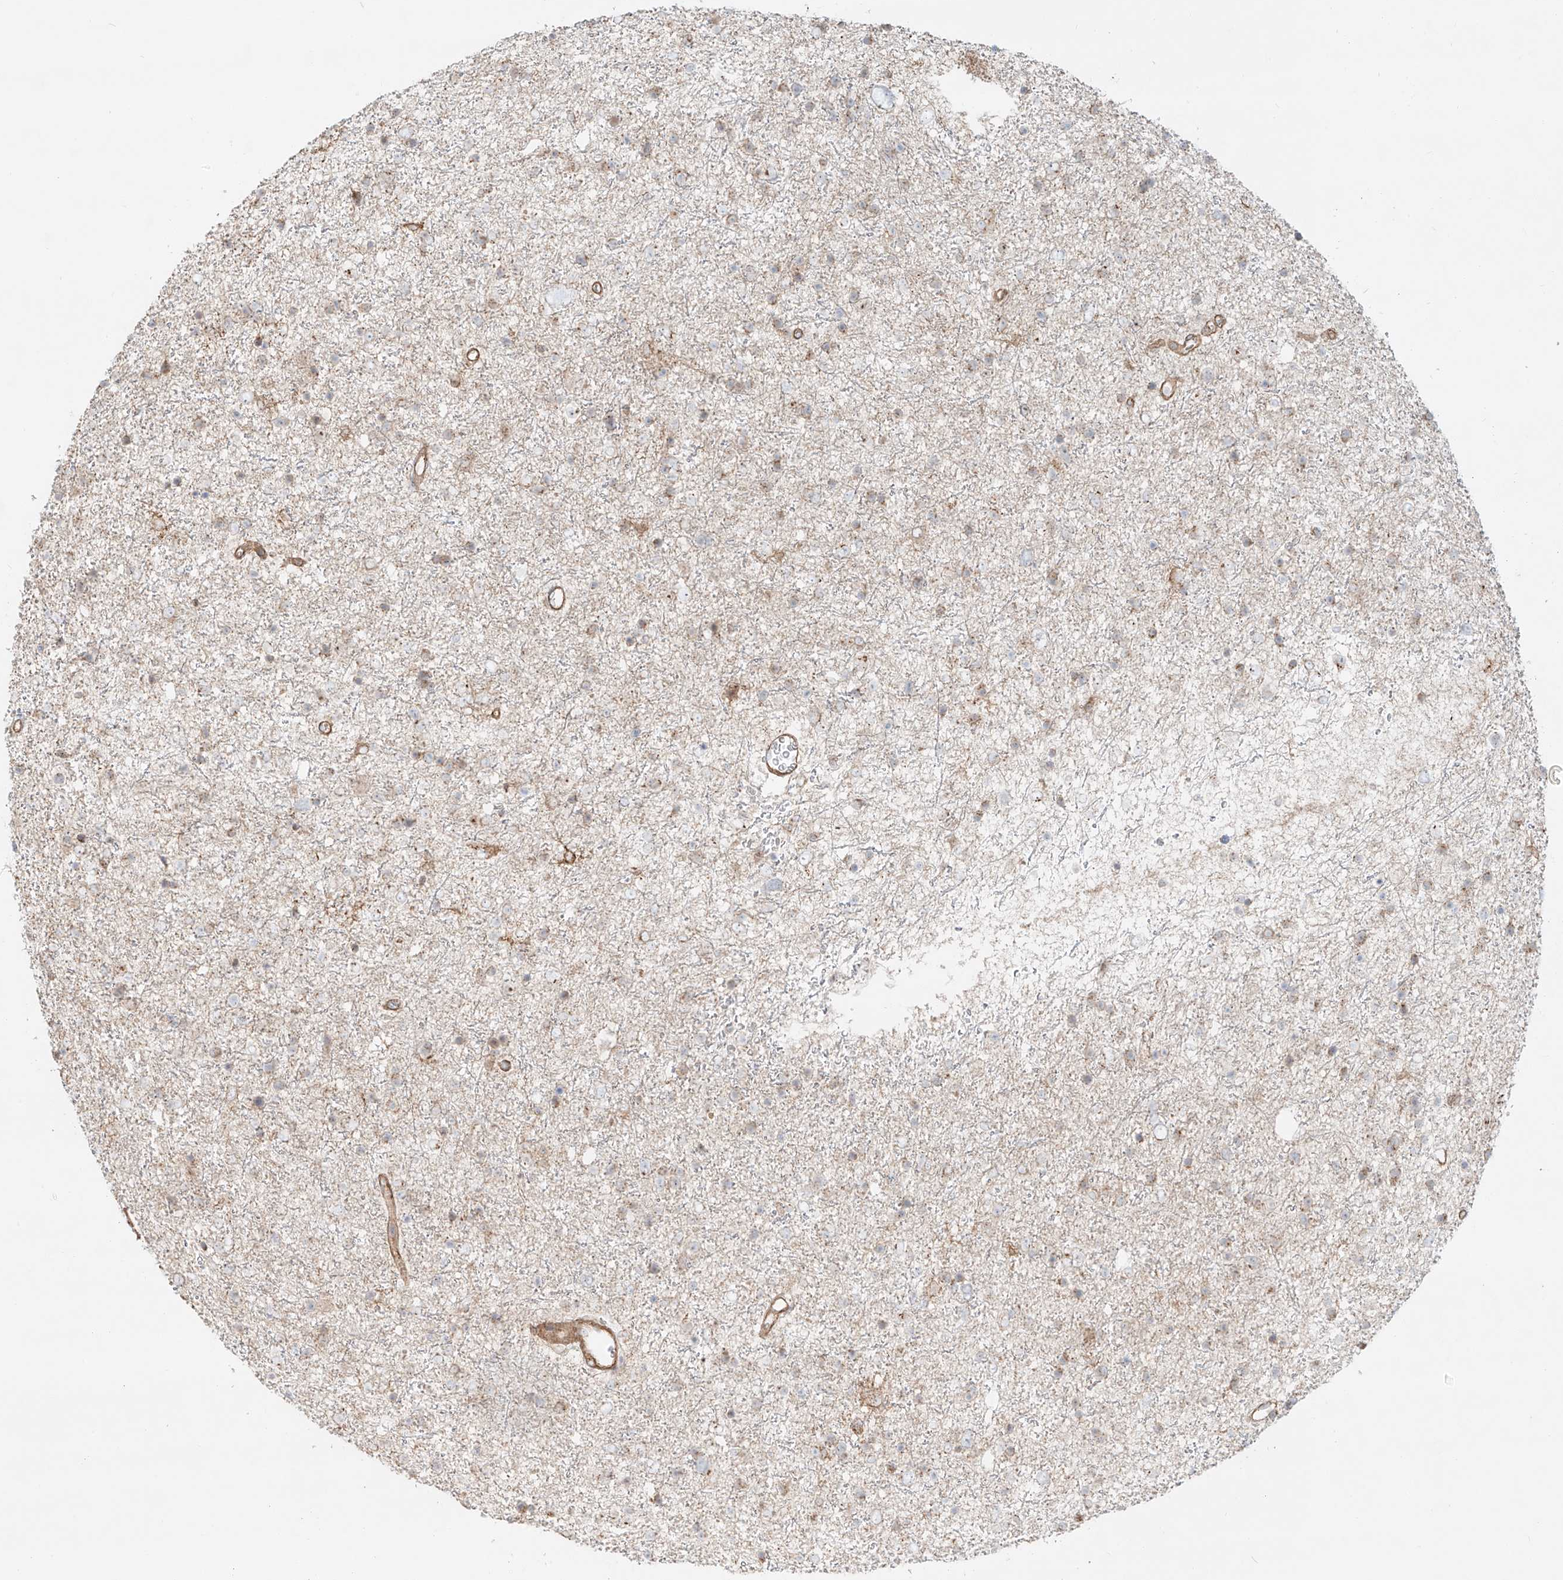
{"staining": {"intensity": "negative", "quantity": "none", "location": "none"}, "tissue": "glioma", "cell_type": "Tumor cells", "image_type": "cancer", "snomed": [{"axis": "morphology", "description": "Glioma, malignant, Low grade"}, {"axis": "topography", "description": "Brain"}], "caption": "There is no significant positivity in tumor cells of malignant glioma (low-grade).", "gene": "ZNF287", "patient": {"sex": "female", "age": 37}}